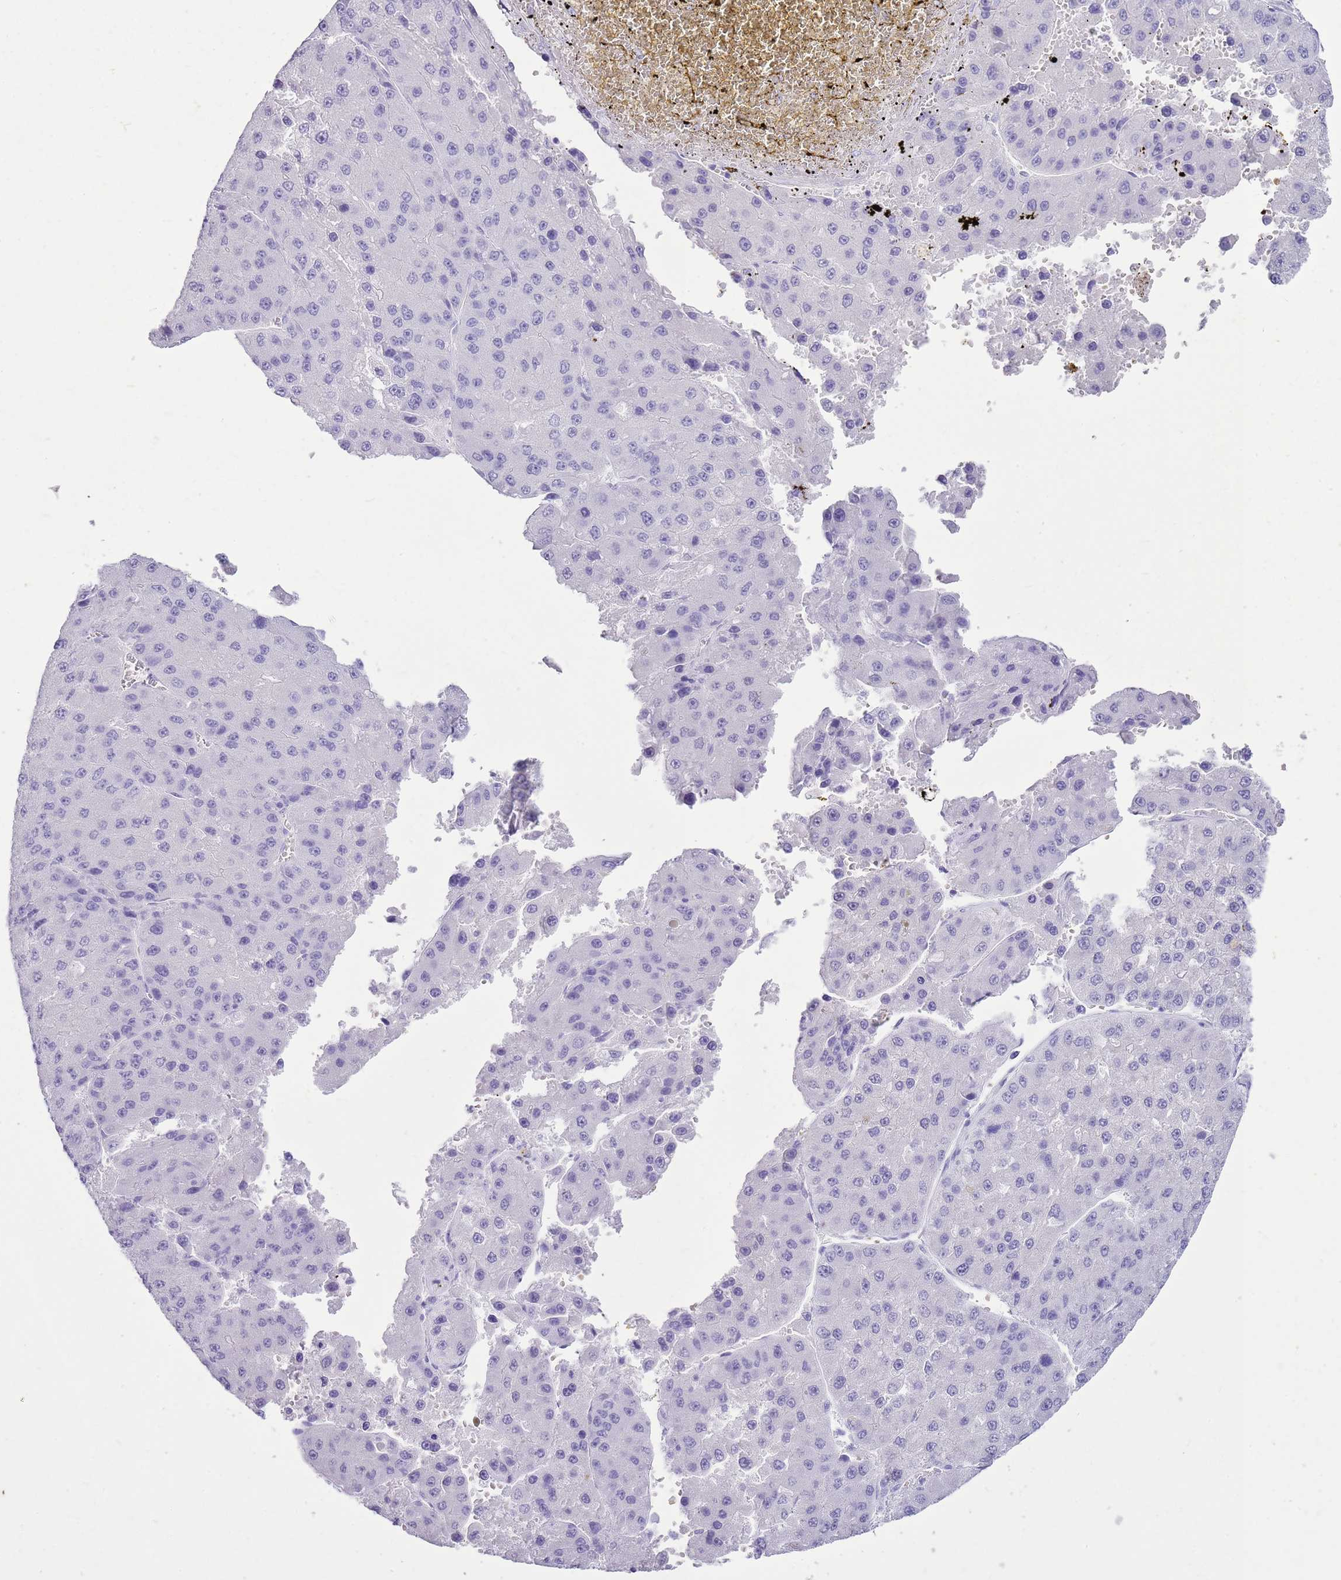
{"staining": {"intensity": "negative", "quantity": "none", "location": "none"}, "tissue": "liver cancer", "cell_type": "Tumor cells", "image_type": "cancer", "snomed": [{"axis": "morphology", "description": "Carcinoma, Hepatocellular, NOS"}, {"axis": "topography", "description": "Liver"}], "caption": "DAB immunohistochemical staining of human liver hepatocellular carcinoma demonstrates no significant staining in tumor cells. The staining is performed using DAB brown chromogen with nuclei counter-stained in using hematoxylin.", "gene": "CA8", "patient": {"sex": "female", "age": 73}}